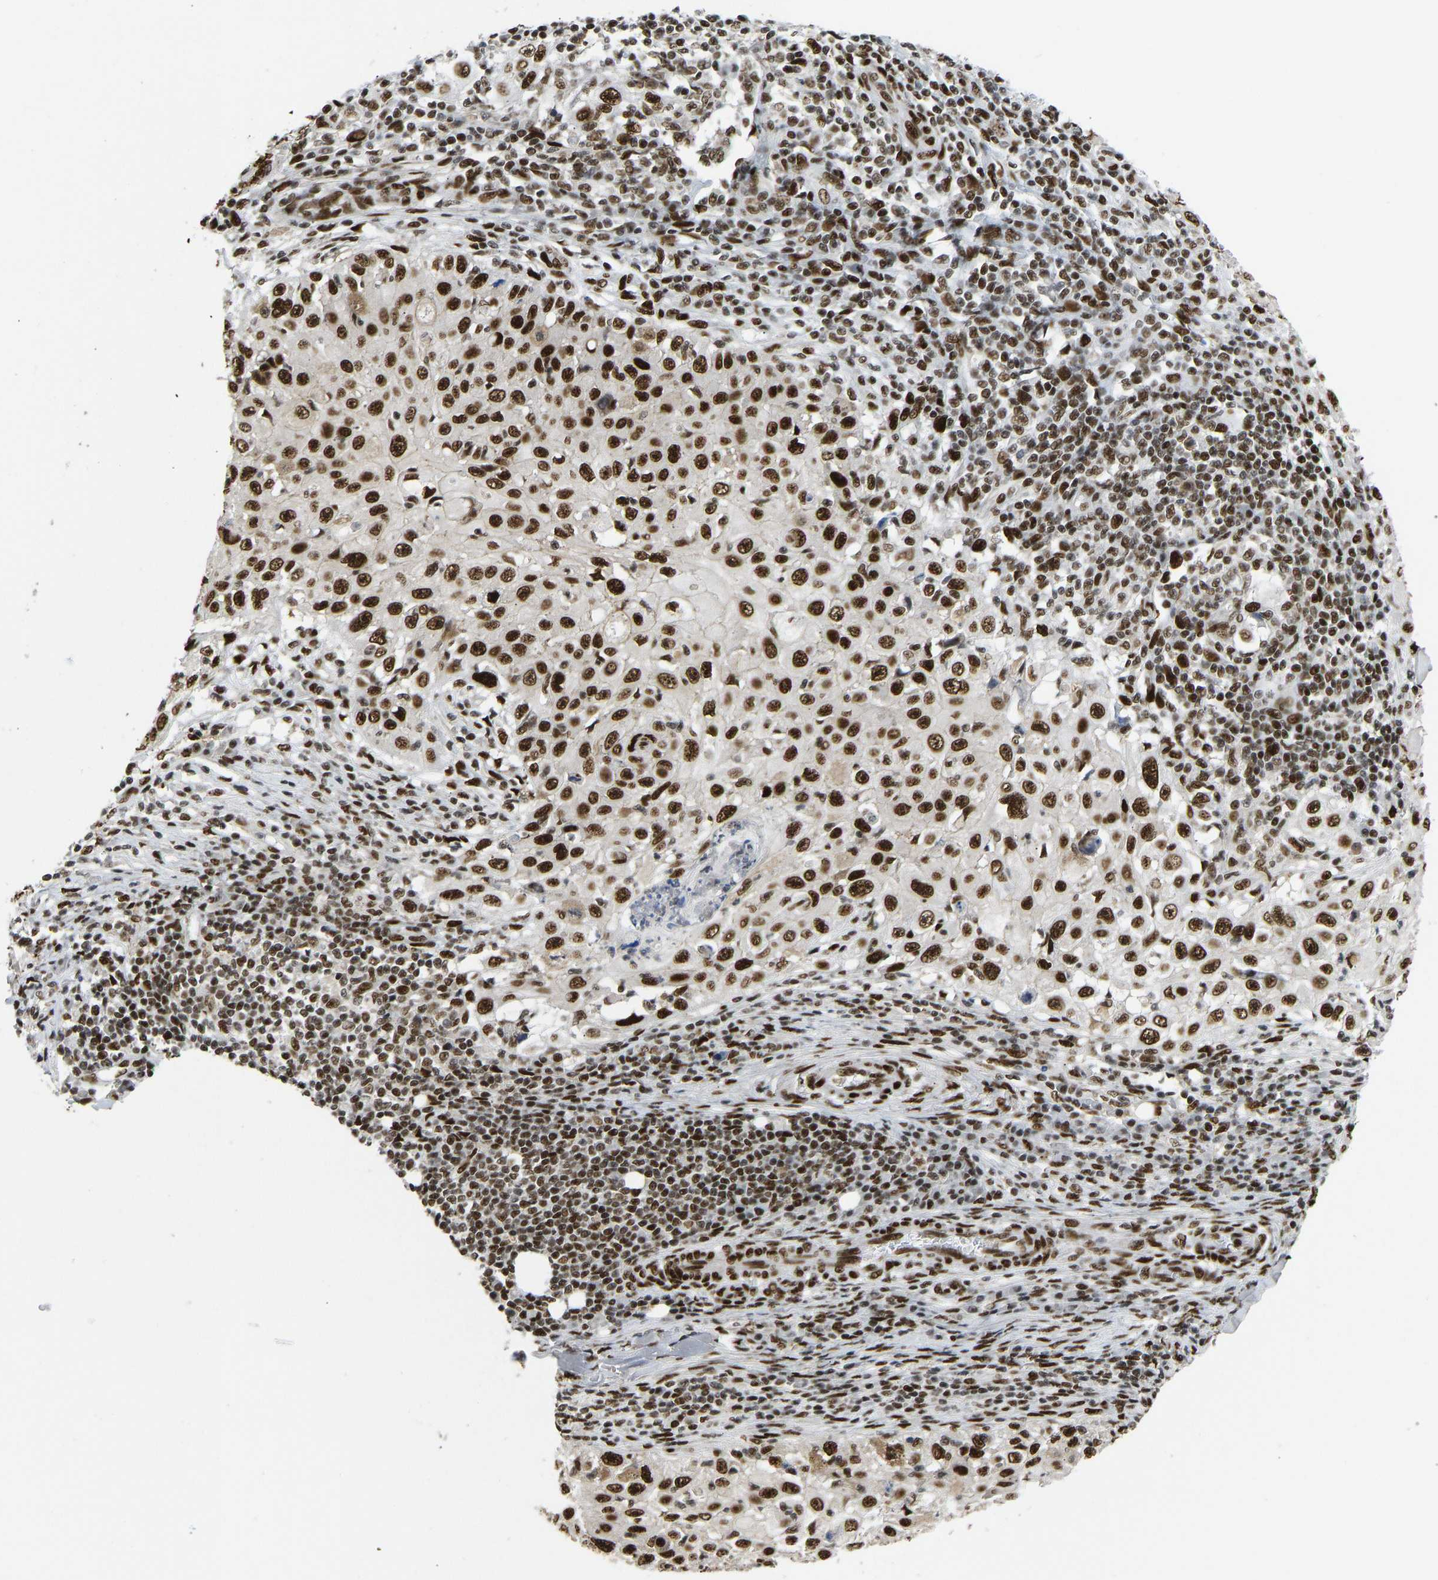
{"staining": {"intensity": "strong", "quantity": ">75%", "location": "nuclear"}, "tissue": "skin cancer", "cell_type": "Tumor cells", "image_type": "cancer", "snomed": [{"axis": "morphology", "description": "Squamous cell carcinoma, NOS"}, {"axis": "topography", "description": "Skin"}], "caption": "Brown immunohistochemical staining in human skin cancer displays strong nuclear staining in about >75% of tumor cells.", "gene": "FOXK1", "patient": {"sex": "male", "age": 86}}